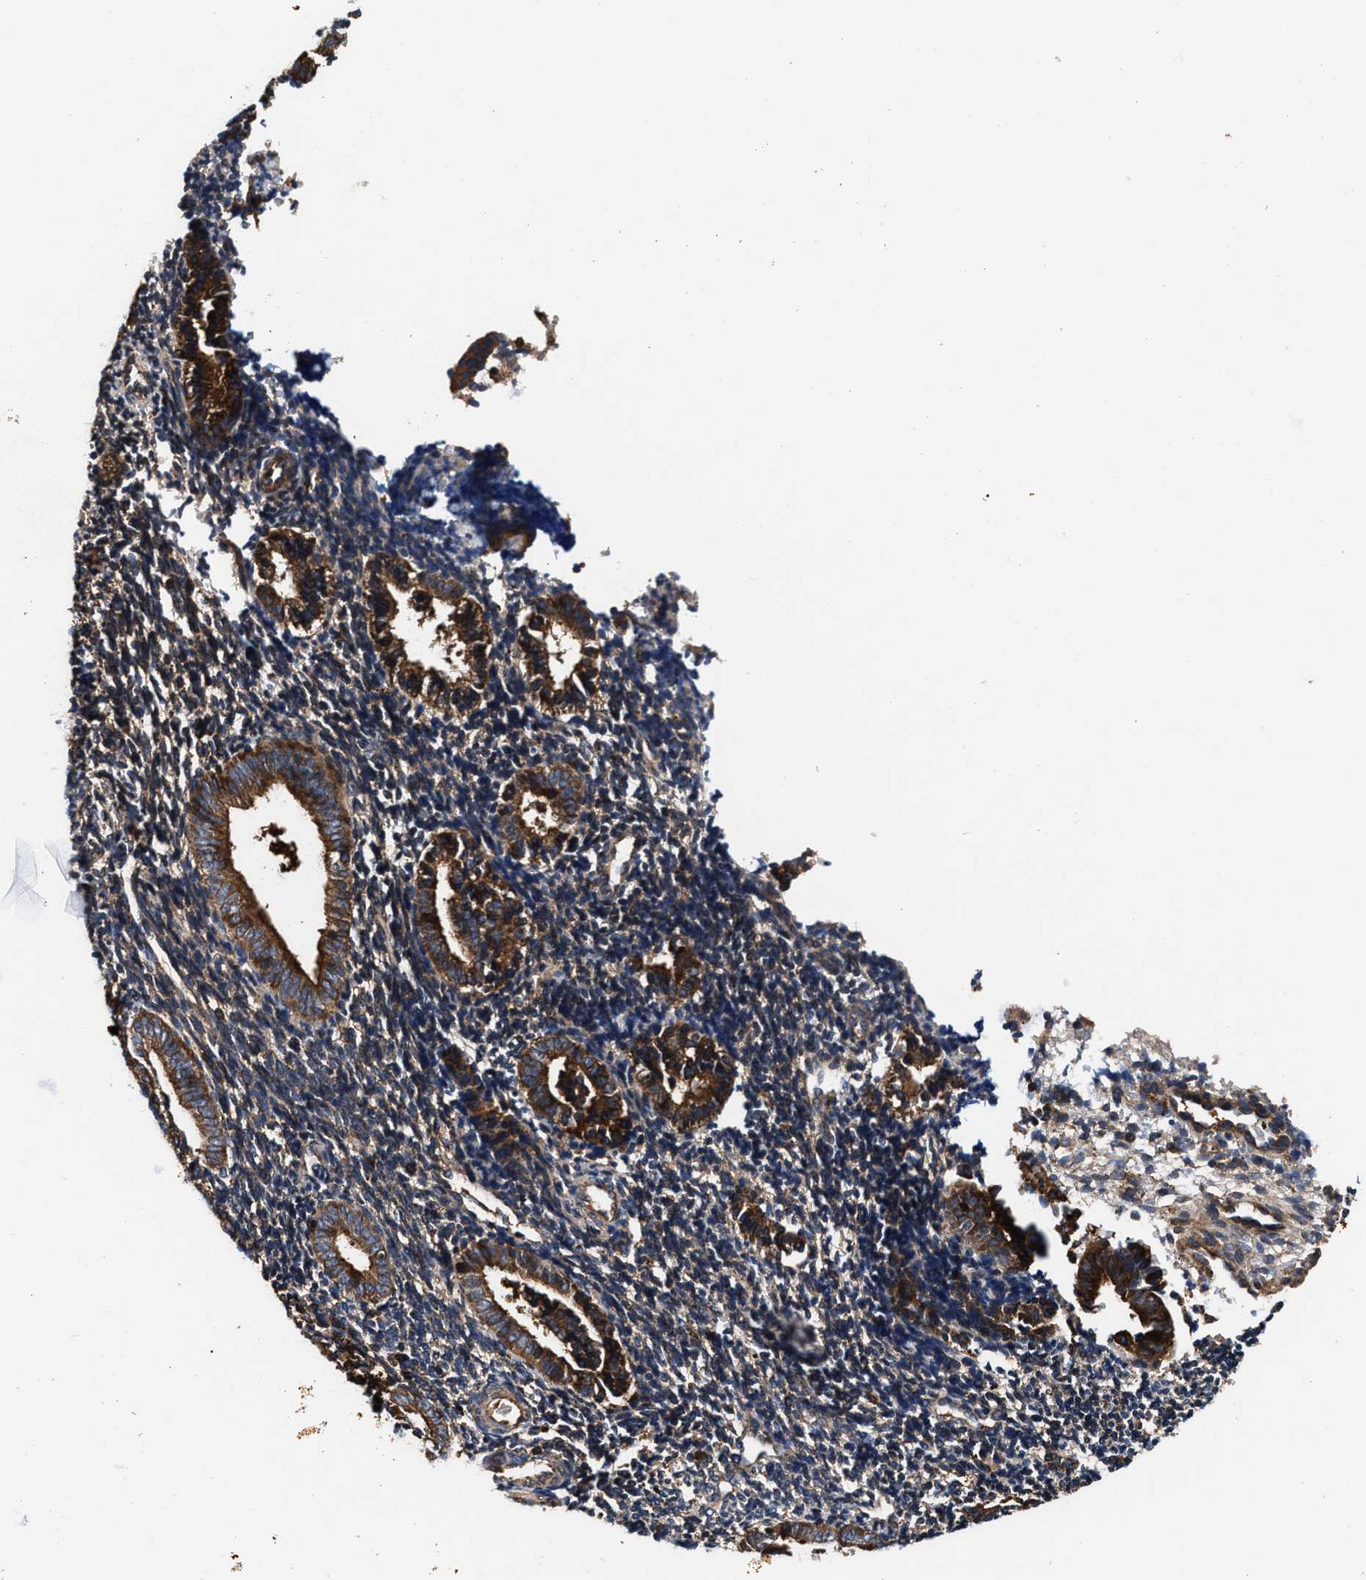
{"staining": {"intensity": "moderate", "quantity": ">75%", "location": "cytoplasmic/membranous"}, "tissue": "endometrium", "cell_type": "Cells in endometrial stroma", "image_type": "normal", "snomed": [{"axis": "morphology", "description": "Normal tissue, NOS"}, {"axis": "topography", "description": "Uterus"}, {"axis": "topography", "description": "Endometrium"}], "caption": "Immunohistochemistry histopathology image of unremarkable endometrium: human endometrium stained using immunohistochemistry exhibits medium levels of moderate protein expression localized specifically in the cytoplasmic/membranous of cells in endometrial stroma, appearing as a cytoplasmic/membranous brown color.", "gene": "ENSG00000286112", "patient": {"sex": "female", "age": 33}}